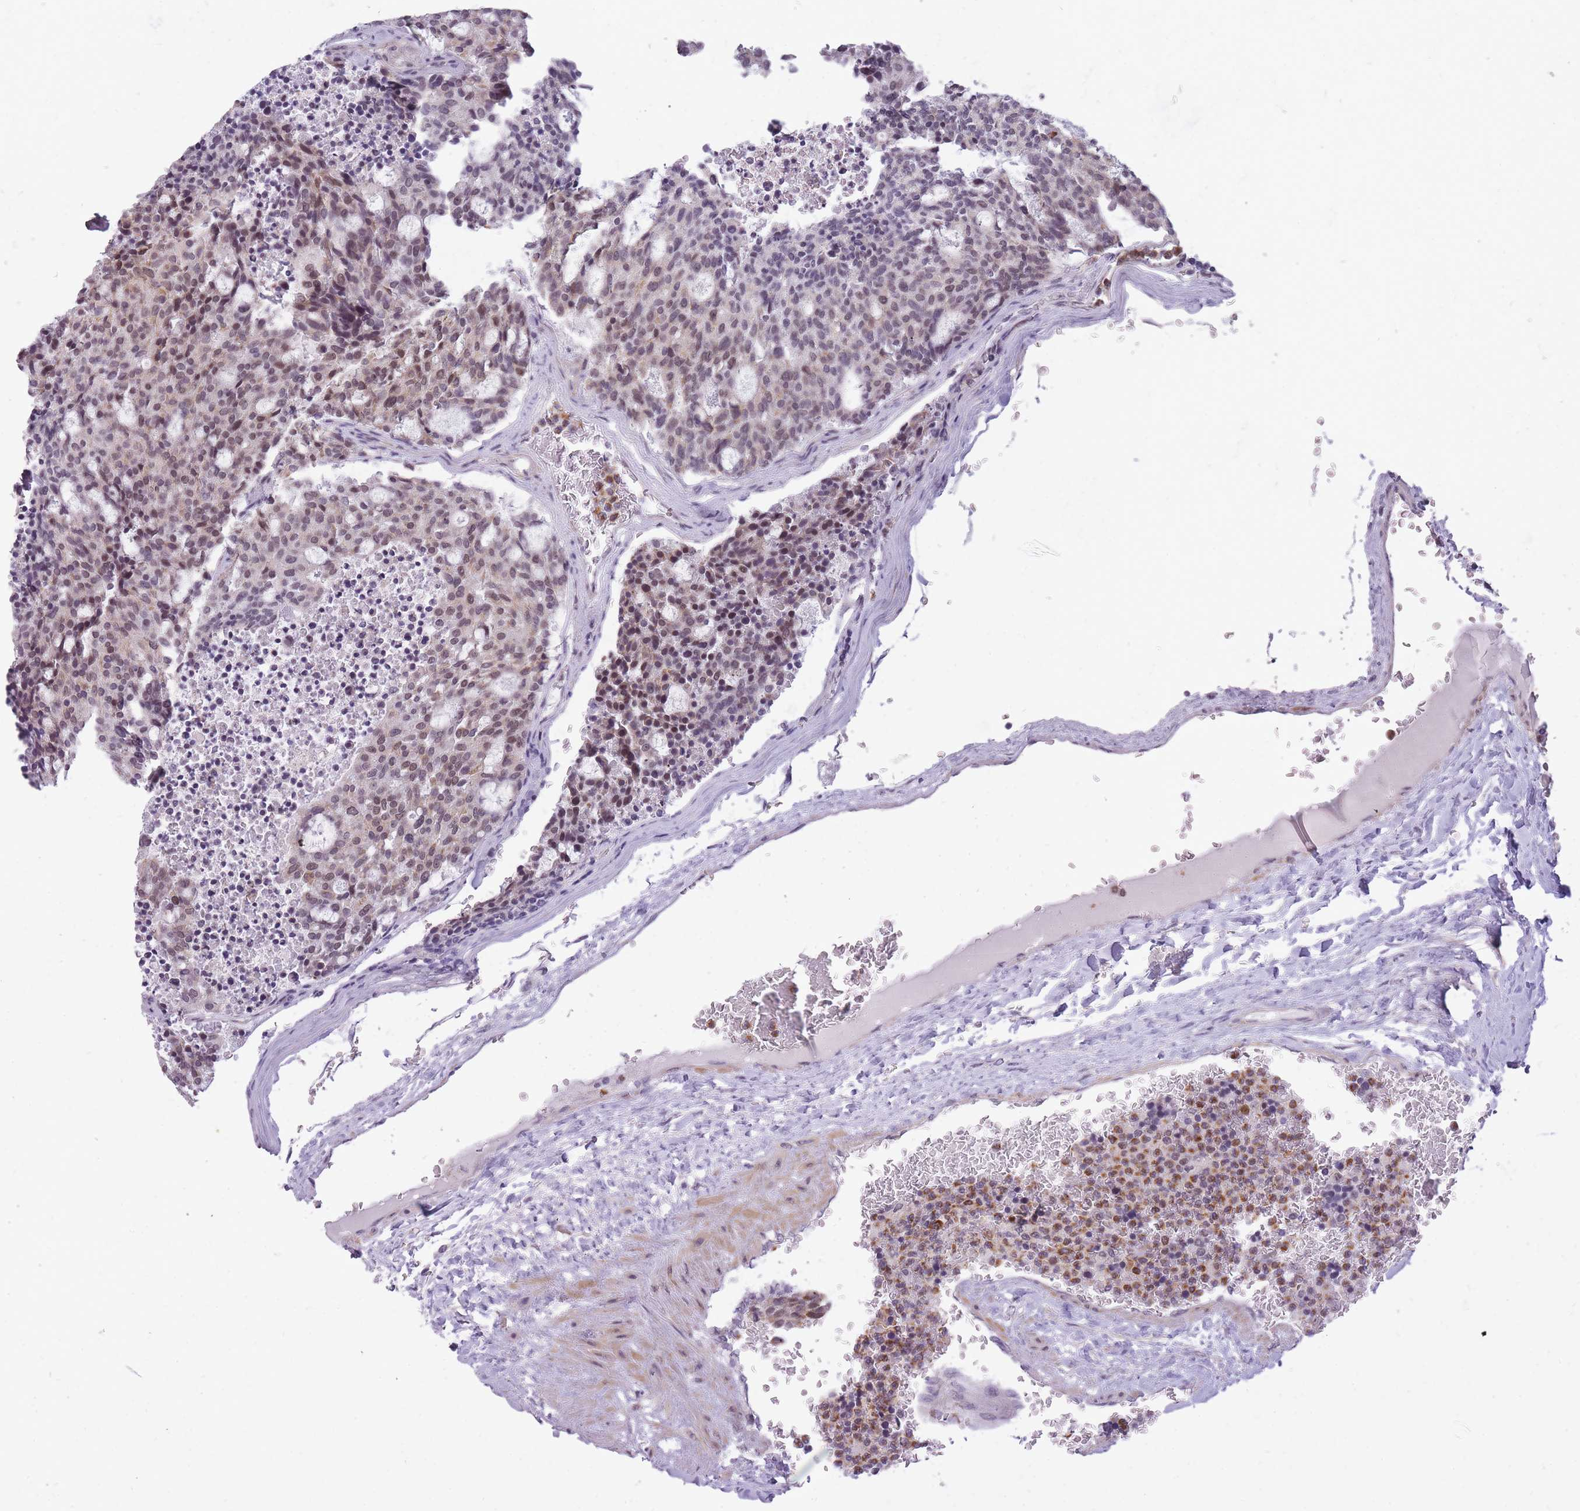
{"staining": {"intensity": "moderate", "quantity": ">75%", "location": "cytoplasmic/membranous"}, "tissue": "carcinoid", "cell_type": "Tumor cells", "image_type": "cancer", "snomed": [{"axis": "morphology", "description": "Carcinoid, malignant, NOS"}, {"axis": "topography", "description": "Pancreas"}], "caption": "Human carcinoid stained with a protein marker demonstrates moderate staining in tumor cells.", "gene": "TIGD1", "patient": {"sex": "female", "age": 54}}